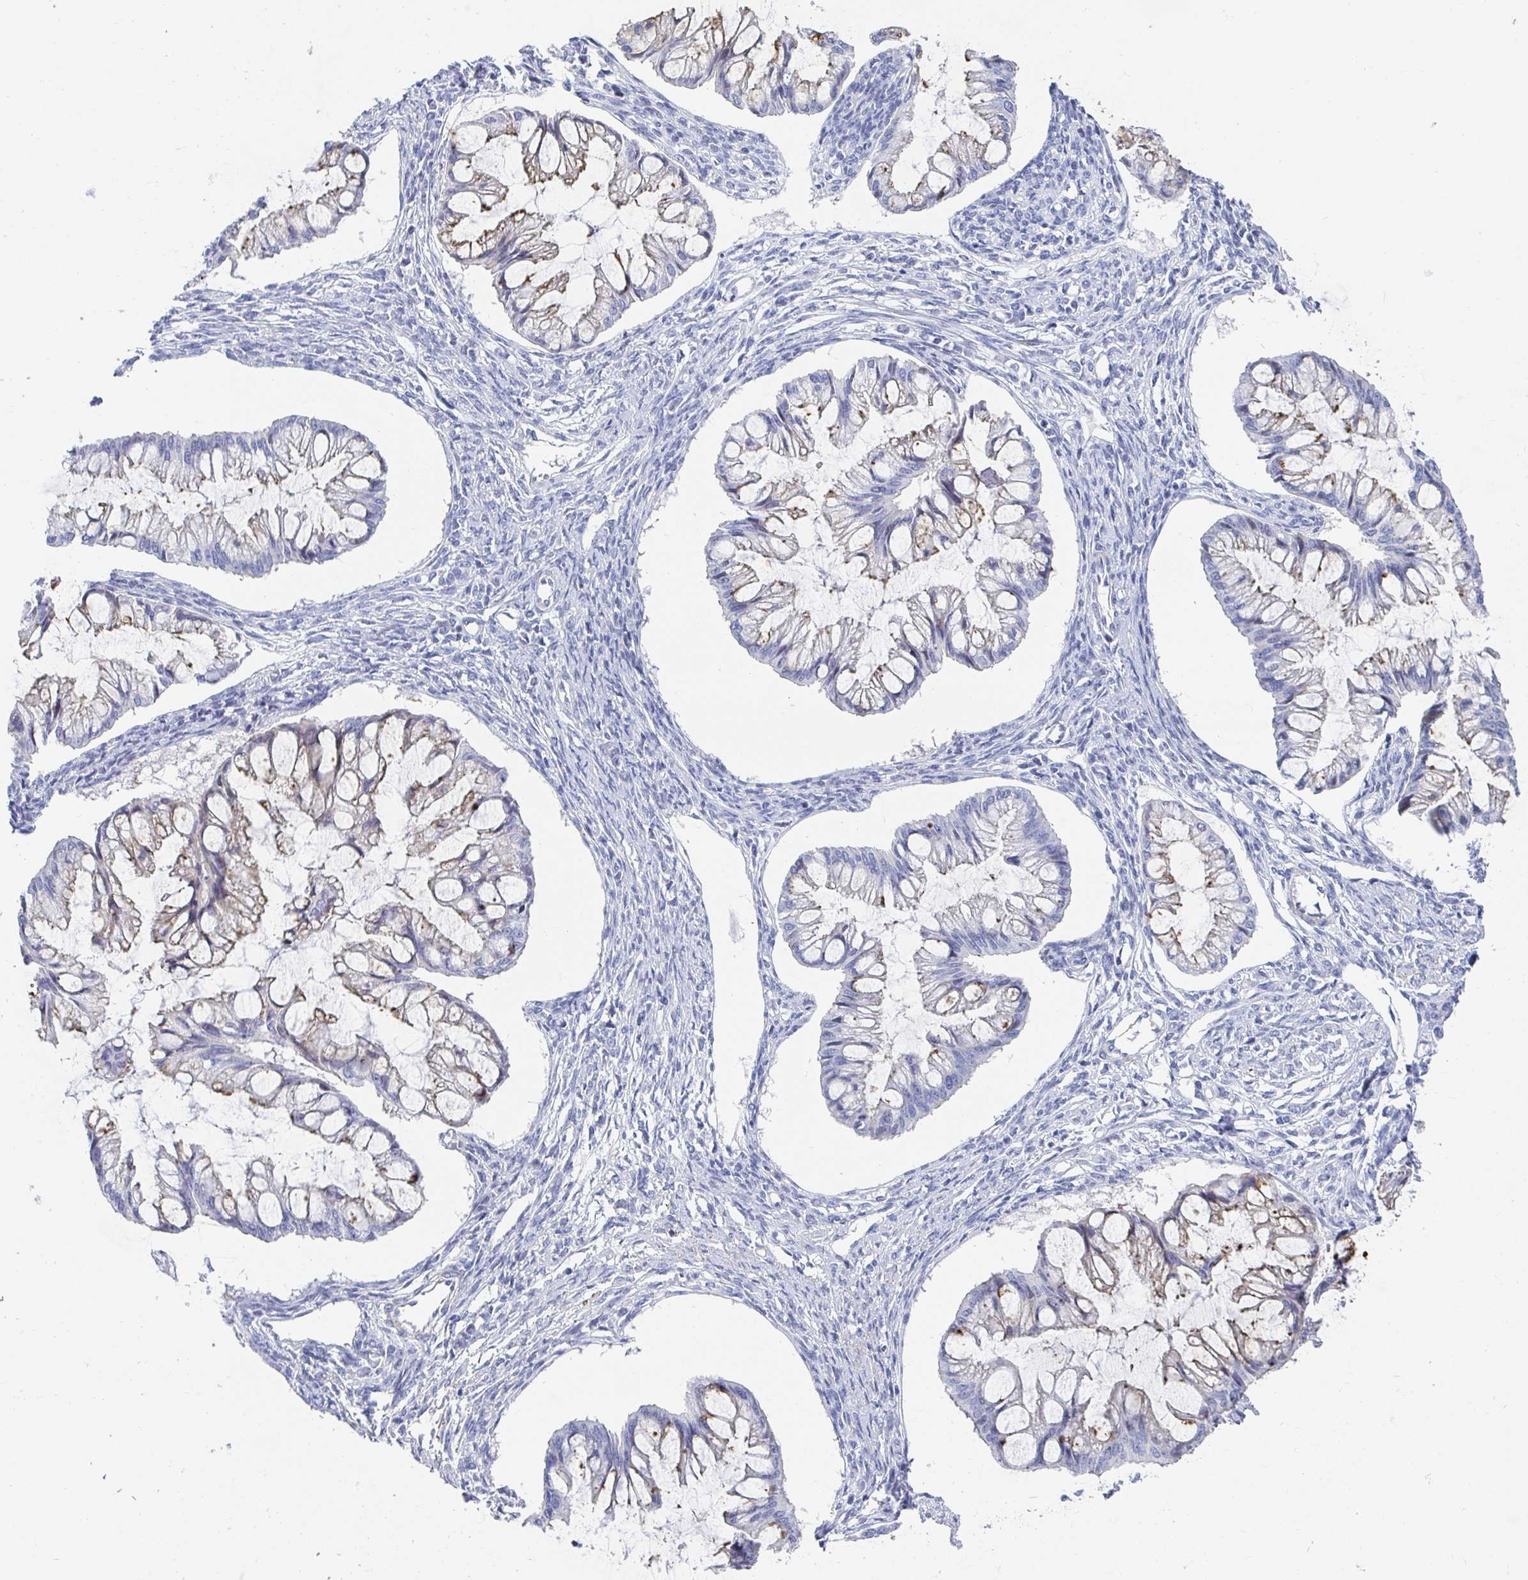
{"staining": {"intensity": "weak", "quantity": "25%-75%", "location": "cytoplasmic/membranous"}, "tissue": "ovarian cancer", "cell_type": "Tumor cells", "image_type": "cancer", "snomed": [{"axis": "morphology", "description": "Cystadenocarcinoma, mucinous, NOS"}, {"axis": "topography", "description": "Ovary"}], "caption": "Mucinous cystadenocarcinoma (ovarian) stained with DAB immunohistochemistry (IHC) exhibits low levels of weak cytoplasmic/membranous positivity in approximately 25%-75% of tumor cells.", "gene": "ZFP82", "patient": {"sex": "female", "age": 73}}